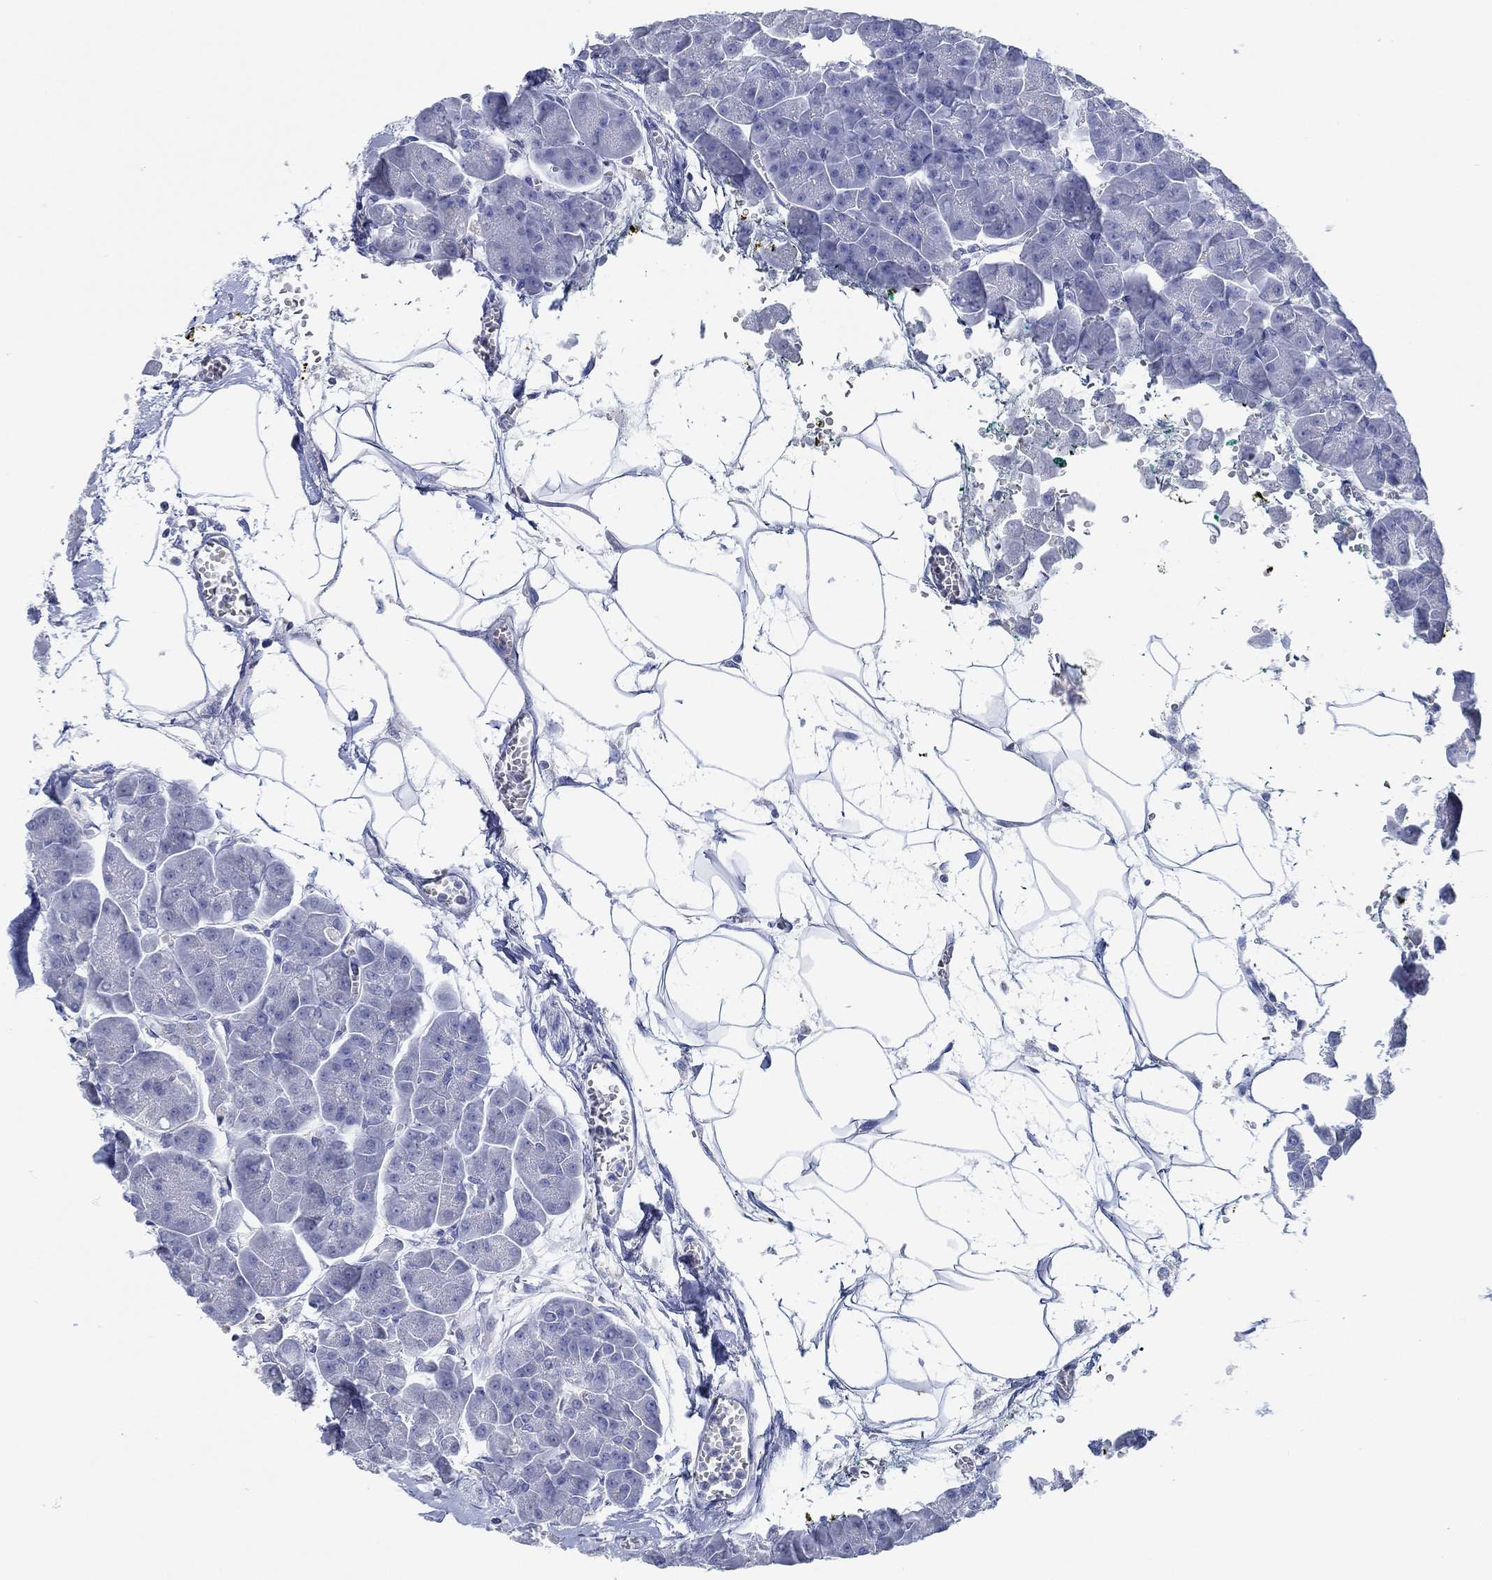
{"staining": {"intensity": "negative", "quantity": "none", "location": "none"}, "tissue": "pancreas", "cell_type": "Exocrine glandular cells", "image_type": "normal", "snomed": [{"axis": "morphology", "description": "Normal tissue, NOS"}, {"axis": "topography", "description": "Adipose tissue"}, {"axis": "topography", "description": "Pancreas"}, {"axis": "topography", "description": "Peripheral nerve tissue"}], "caption": "Immunohistochemical staining of benign human pancreas demonstrates no significant positivity in exocrine glandular cells. The staining was performed using DAB (3,3'-diaminobenzidine) to visualize the protein expression in brown, while the nuclei were stained in blue with hematoxylin (Magnification: 20x).", "gene": "TOMM20L", "patient": {"sex": "female", "age": 58}}